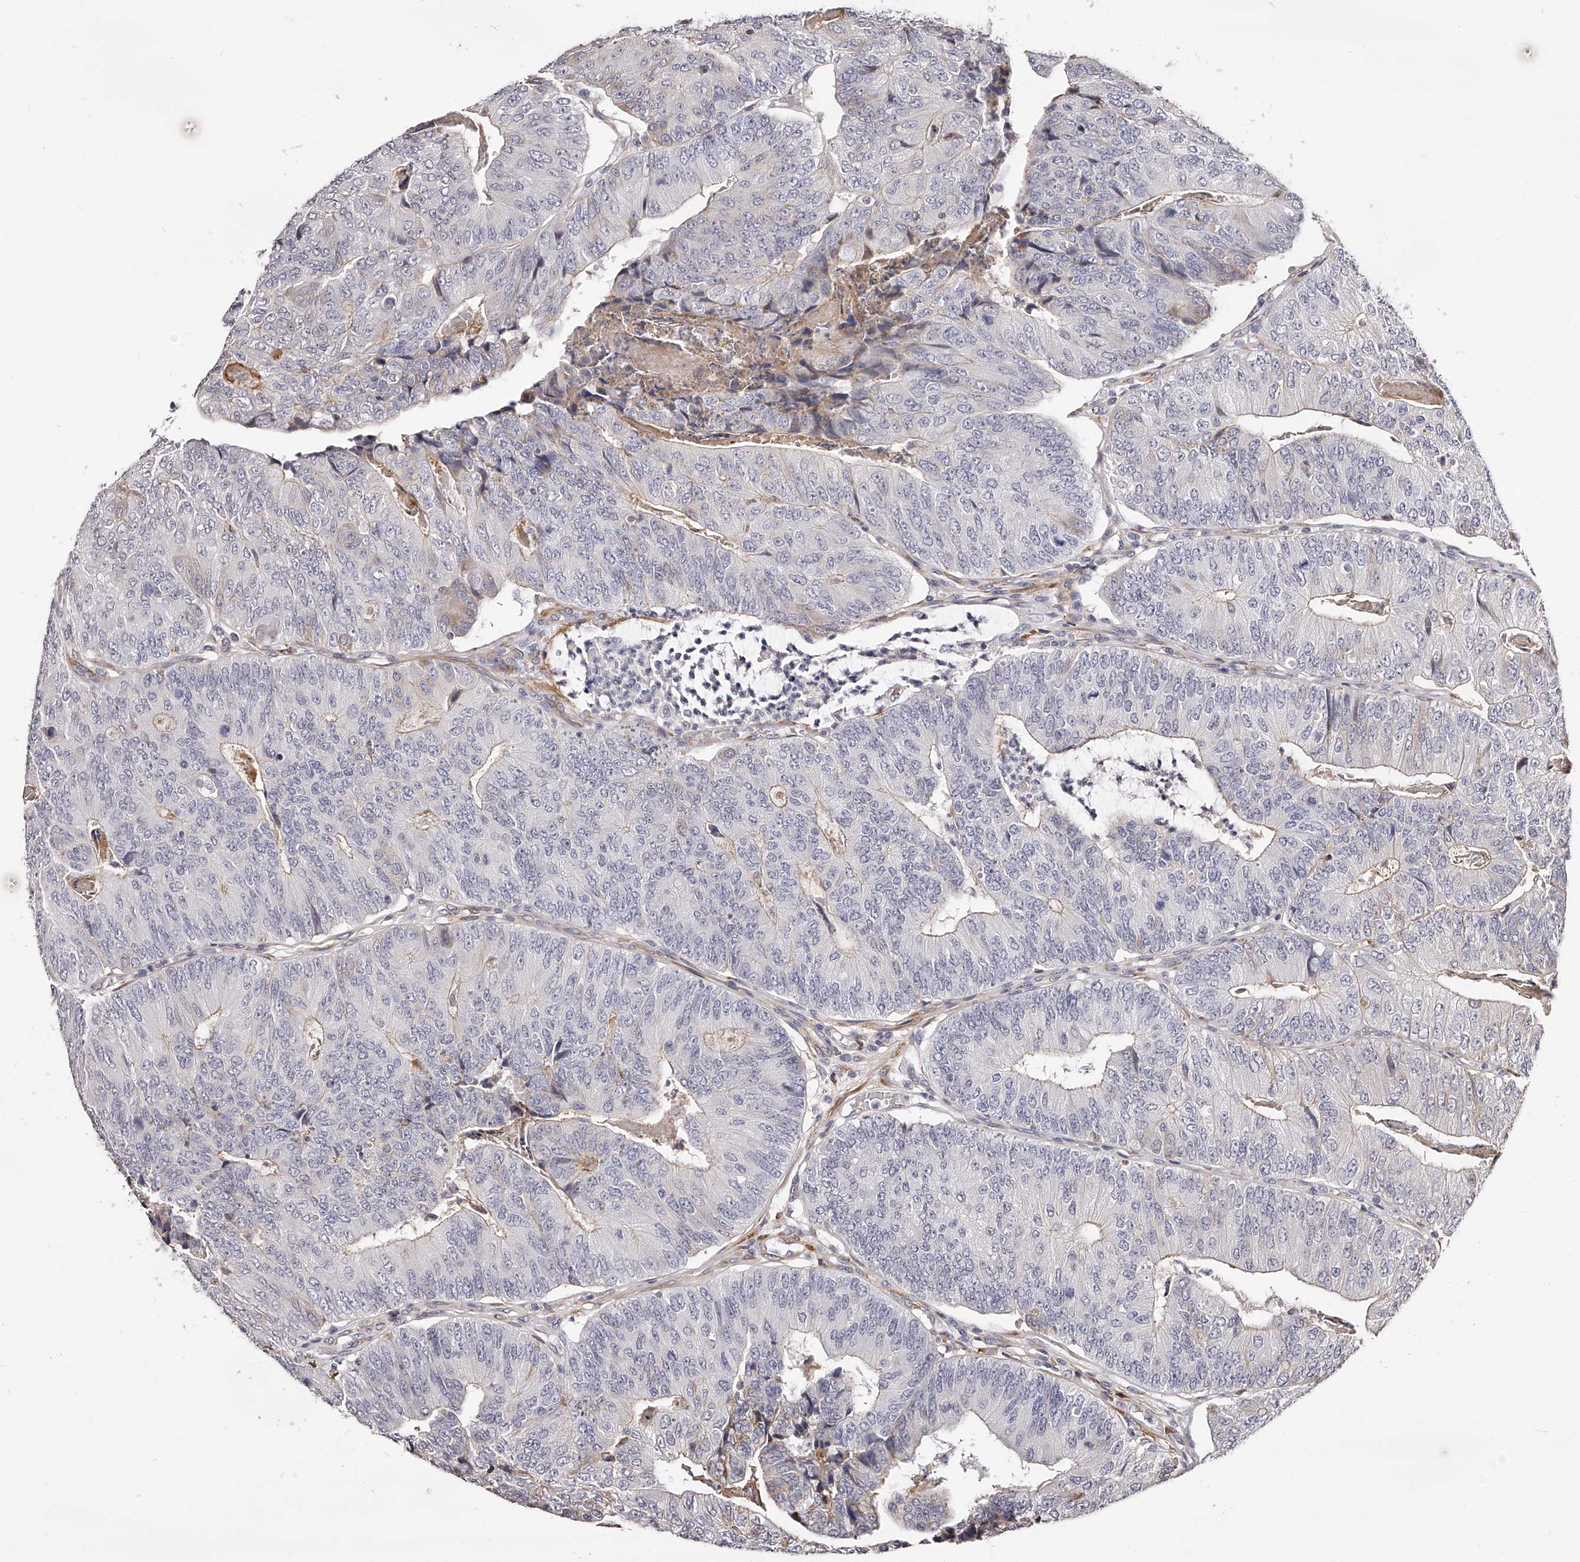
{"staining": {"intensity": "negative", "quantity": "none", "location": "none"}, "tissue": "colorectal cancer", "cell_type": "Tumor cells", "image_type": "cancer", "snomed": [{"axis": "morphology", "description": "Adenocarcinoma, NOS"}, {"axis": "topography", "description": "Colon"}], "caption": "Tumor cells are negative for protein expression in human colorectal cancer.", "gene": "CD82", "patient": {"sex": "female", "age": 67}}